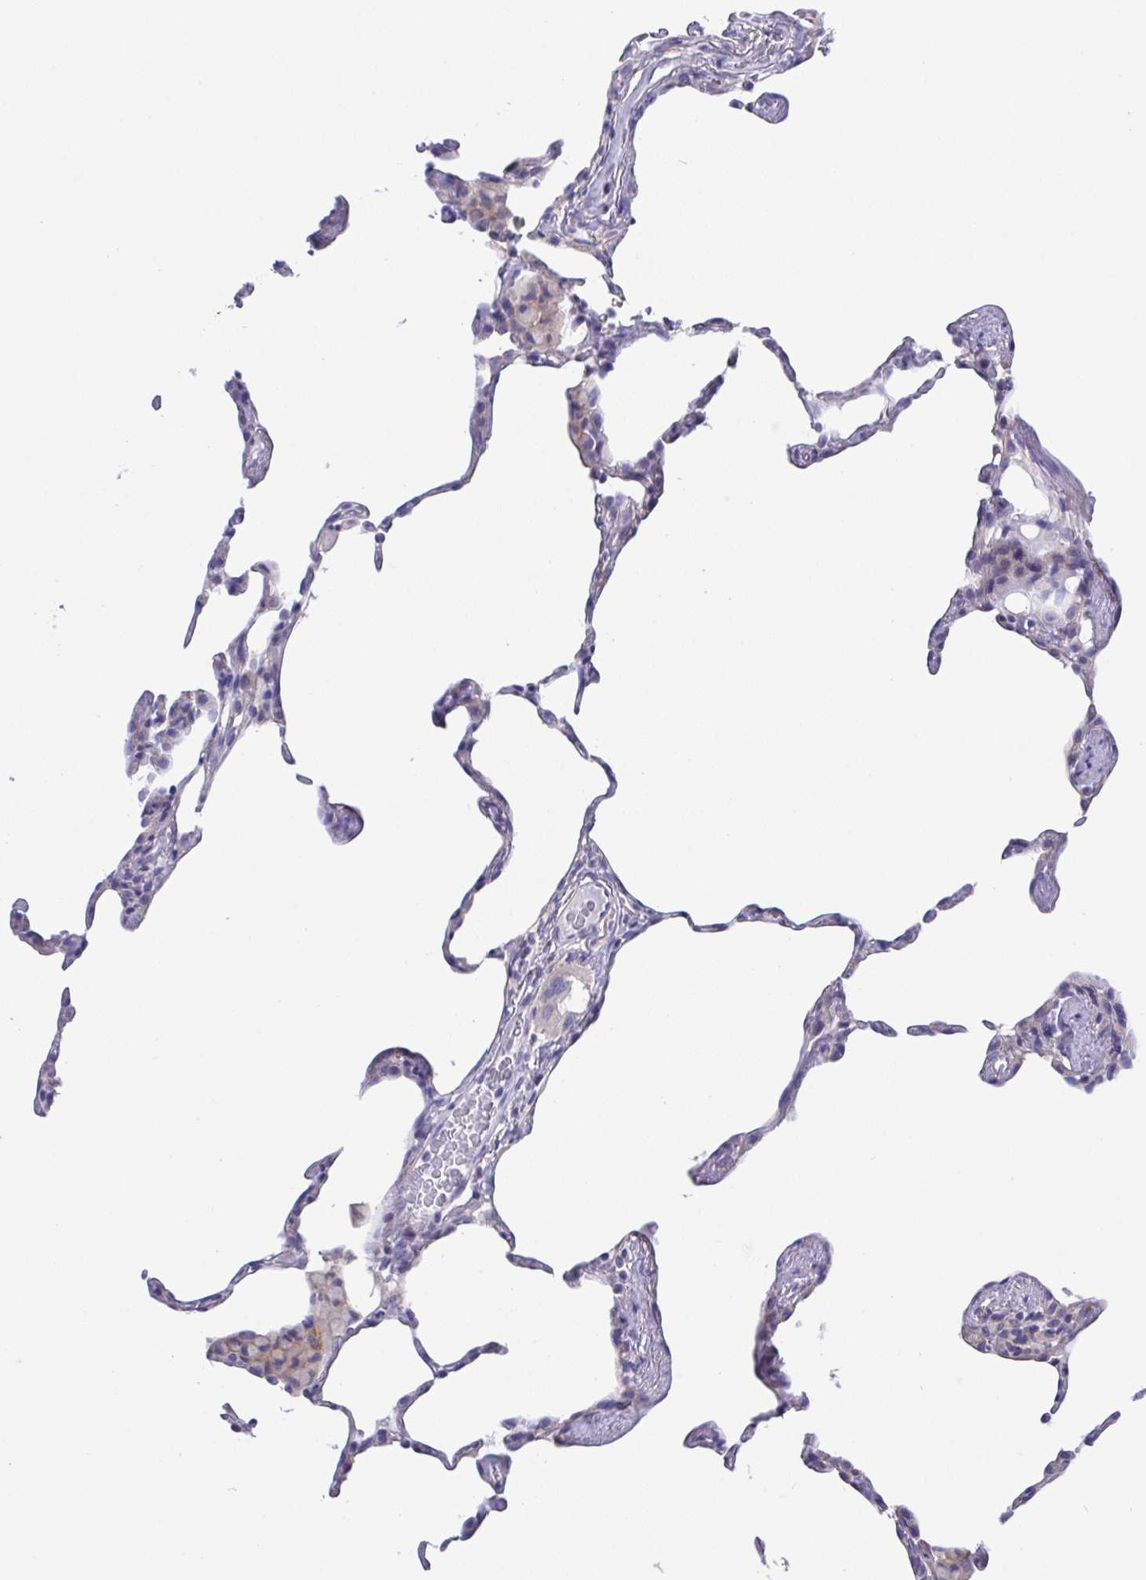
{"staining": {"intensity": "negative", "quantity": "none", "location": "none"}, "tissue": "lung", "cell_type": "Alveolar cells", "image_type": "normal", "snomed": [{"axis": "morphology", "description": "Normal tissue, NOS"}, {"axis": "topography", "description": "Lung"}], "caption": "The histopathology image shows no significant staining in alveolar cells of lung. (Immunohistochemistry, brightfield microscopy, high magnification).", "gene": "PRG3", "patient": {"sex": "female", "age": 57}}